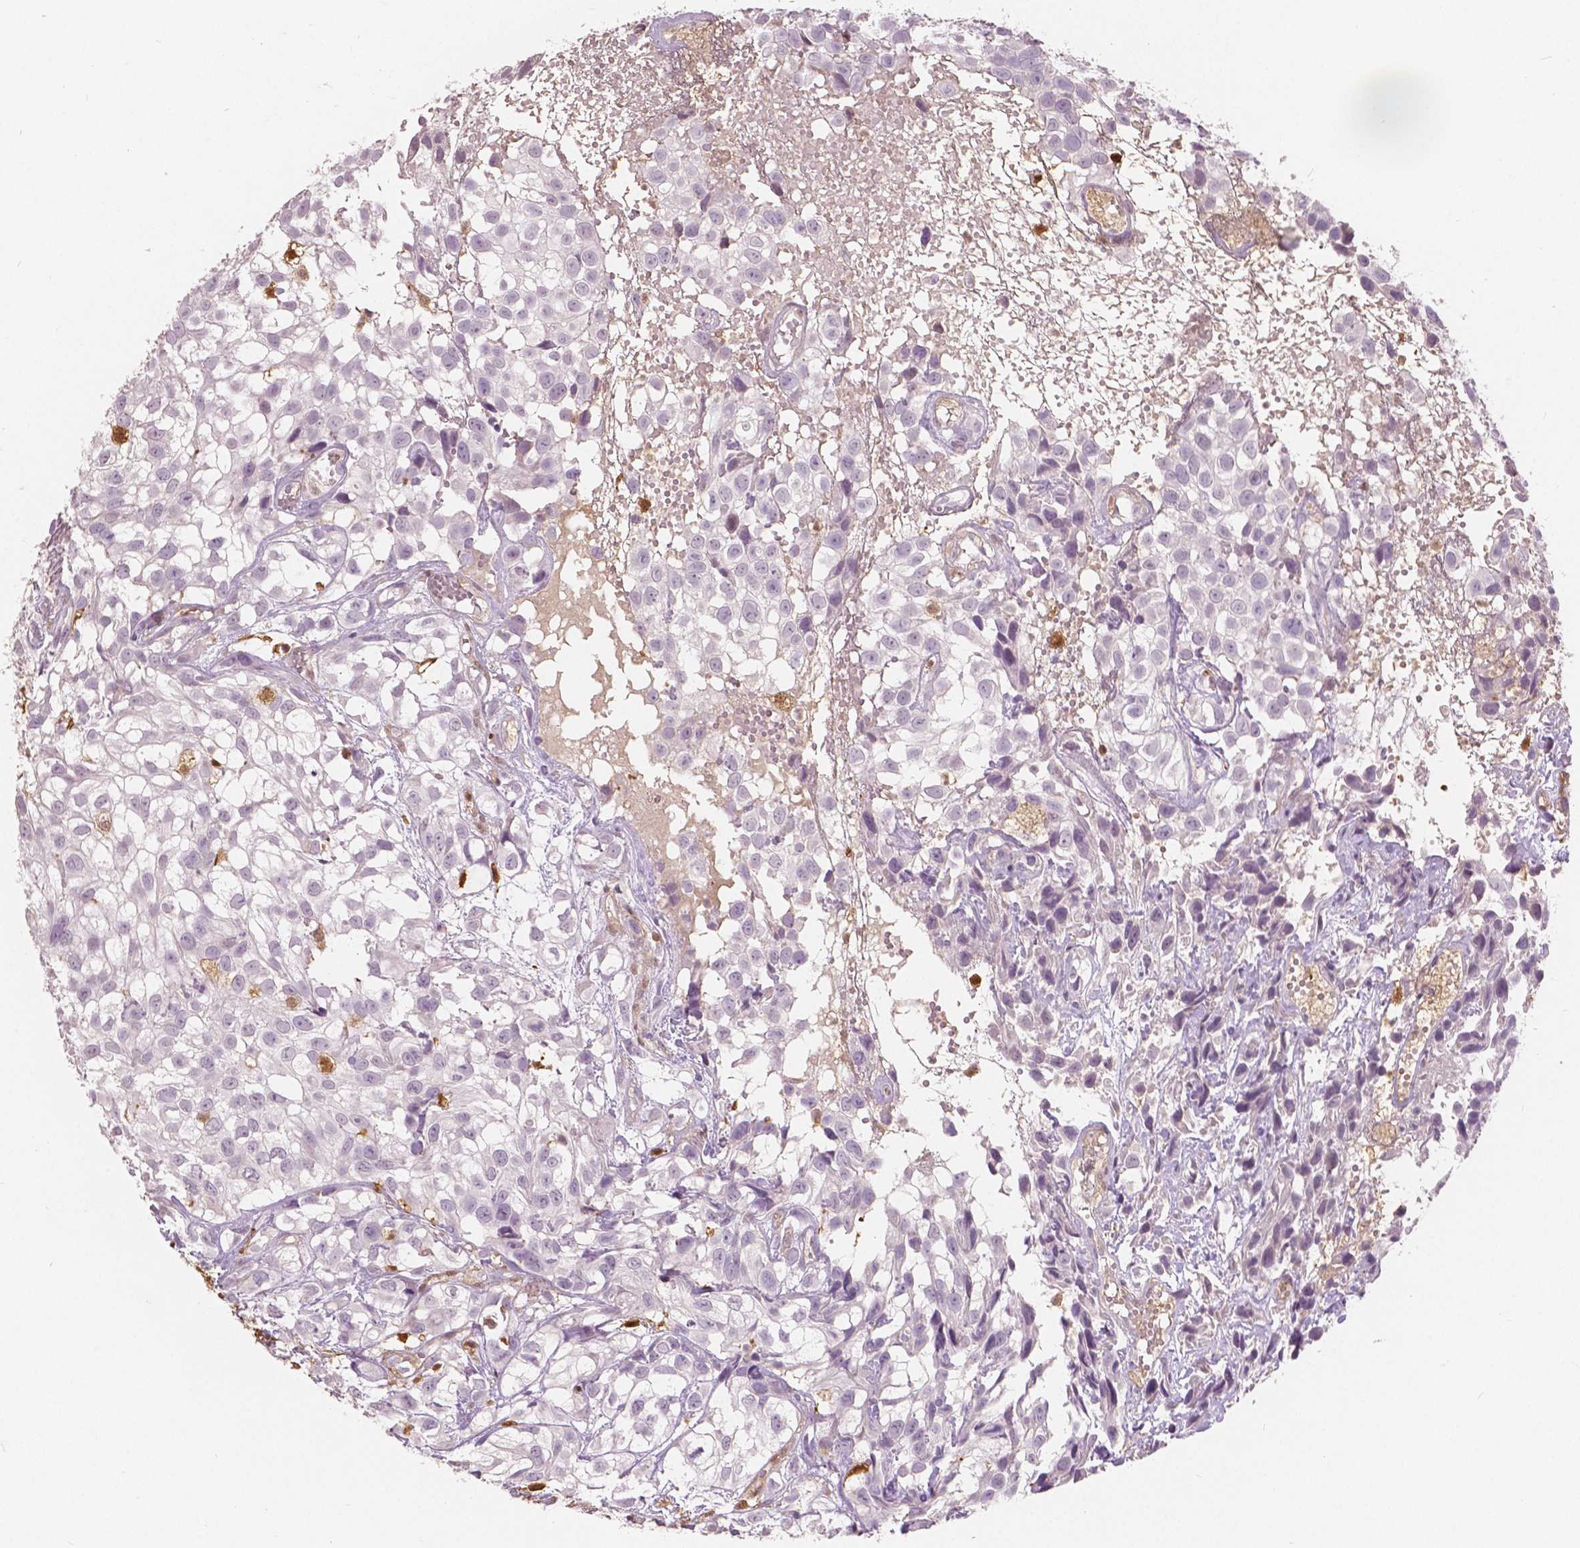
{"staining": {"intensity": "negative", "quantity": "none", "location": "none"}, "tissue": "urothelial cancer", "cell_type": "Tumor cells", "image_type": "cancer", "snomed": [{"axis": "morphology", "description": "Urothelial carcinoma, High grade"}, {"axis": "topography", "description": "Urinary bladder"}], "caption": "IHC of human urothelial cancer demonstrates no positivity in tumor cells.", "gene": "S100A4", "patient": {"sex": "male", "age": 56}}